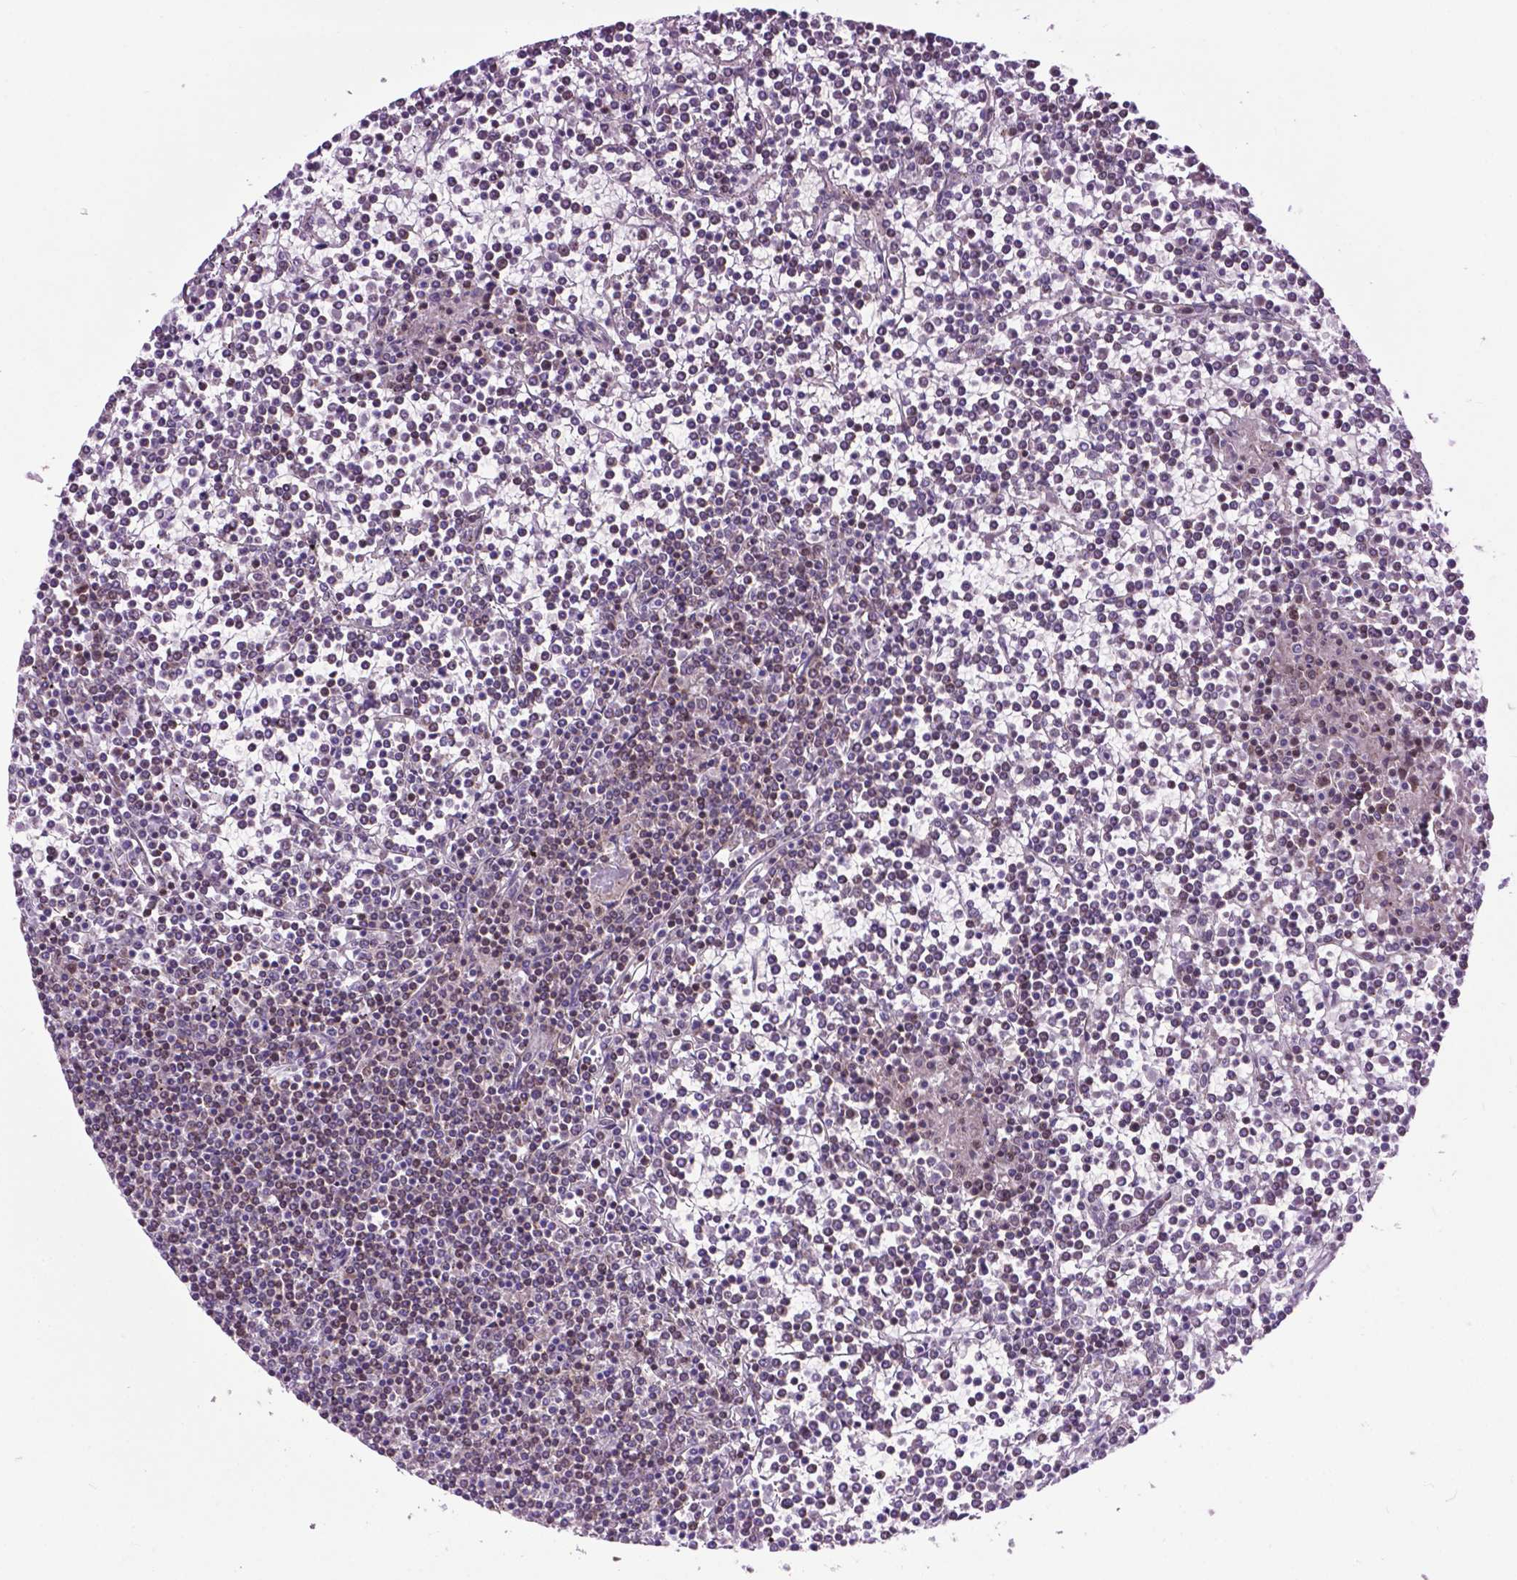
{"staining": {"intensity": "negative", "quantity": "none", "location": "none"}, "tissue": "lymphoma", "cell_type": "Tumor cells", "image_type": "cancer", "snomed": [{"axis": "morphology", "description": "Malignant lymphoma, non-Hodgkin's type, Low grade"}, {"axis": "topography", "description": "Spleen"}], "caption": "Immunohistochemical staining of lymphoma exhibits no significant positivity in tumor cells.", "gene": "EAF1", "patient": {"sex": "female", "age": 19}}